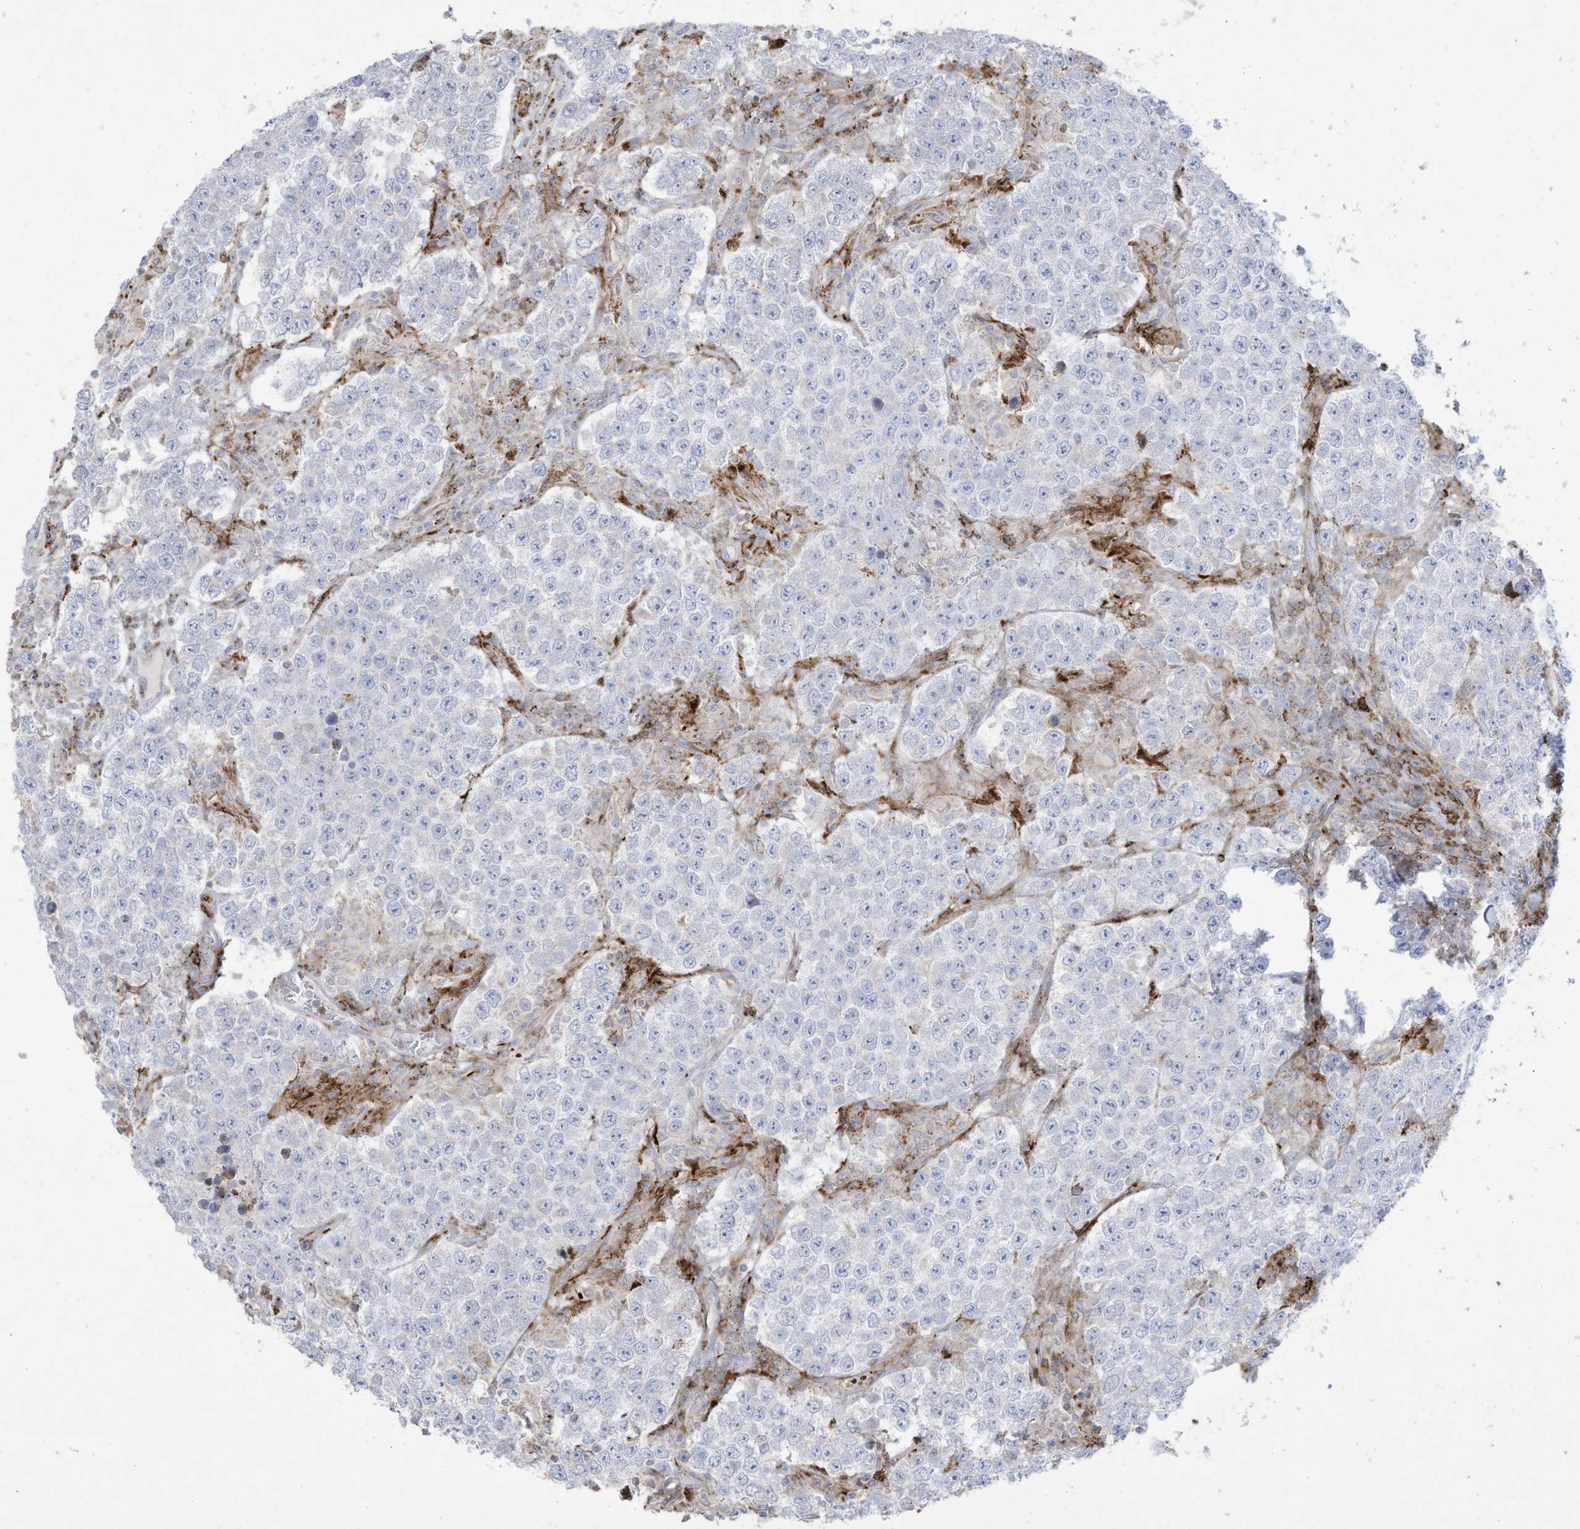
{"staining": {"intensity": "negative", "quantity": "none", "location": "none"}, "tissue": "testis cancer", "cell_type": "Tumor cells", "image_type": "cancer", "snomed": [{"axis": "morphology", "description": "Normal tissue, NOS"}, {"axis": "morphology", "description": "Urothelial carcinoma, High grade"}, {"axis": "morphology", "description": "Seminoma, NOS"}, {"axis": "morphology", "description": "Carcinoma, Embryonal, NOS"}, {"axis": "topography", "description": "Urinary bladder"}, {"axis": "topography", "description": "Testis"}], "caption": "A high-resolution micrograph shows immunohistochemistry (IHC) staining of testis high-grade urothelial carcinoma, which shows no significant staining in tumor cells.", "gene": "THNSL2", "patient": {"sex": "male", "age": 41}}